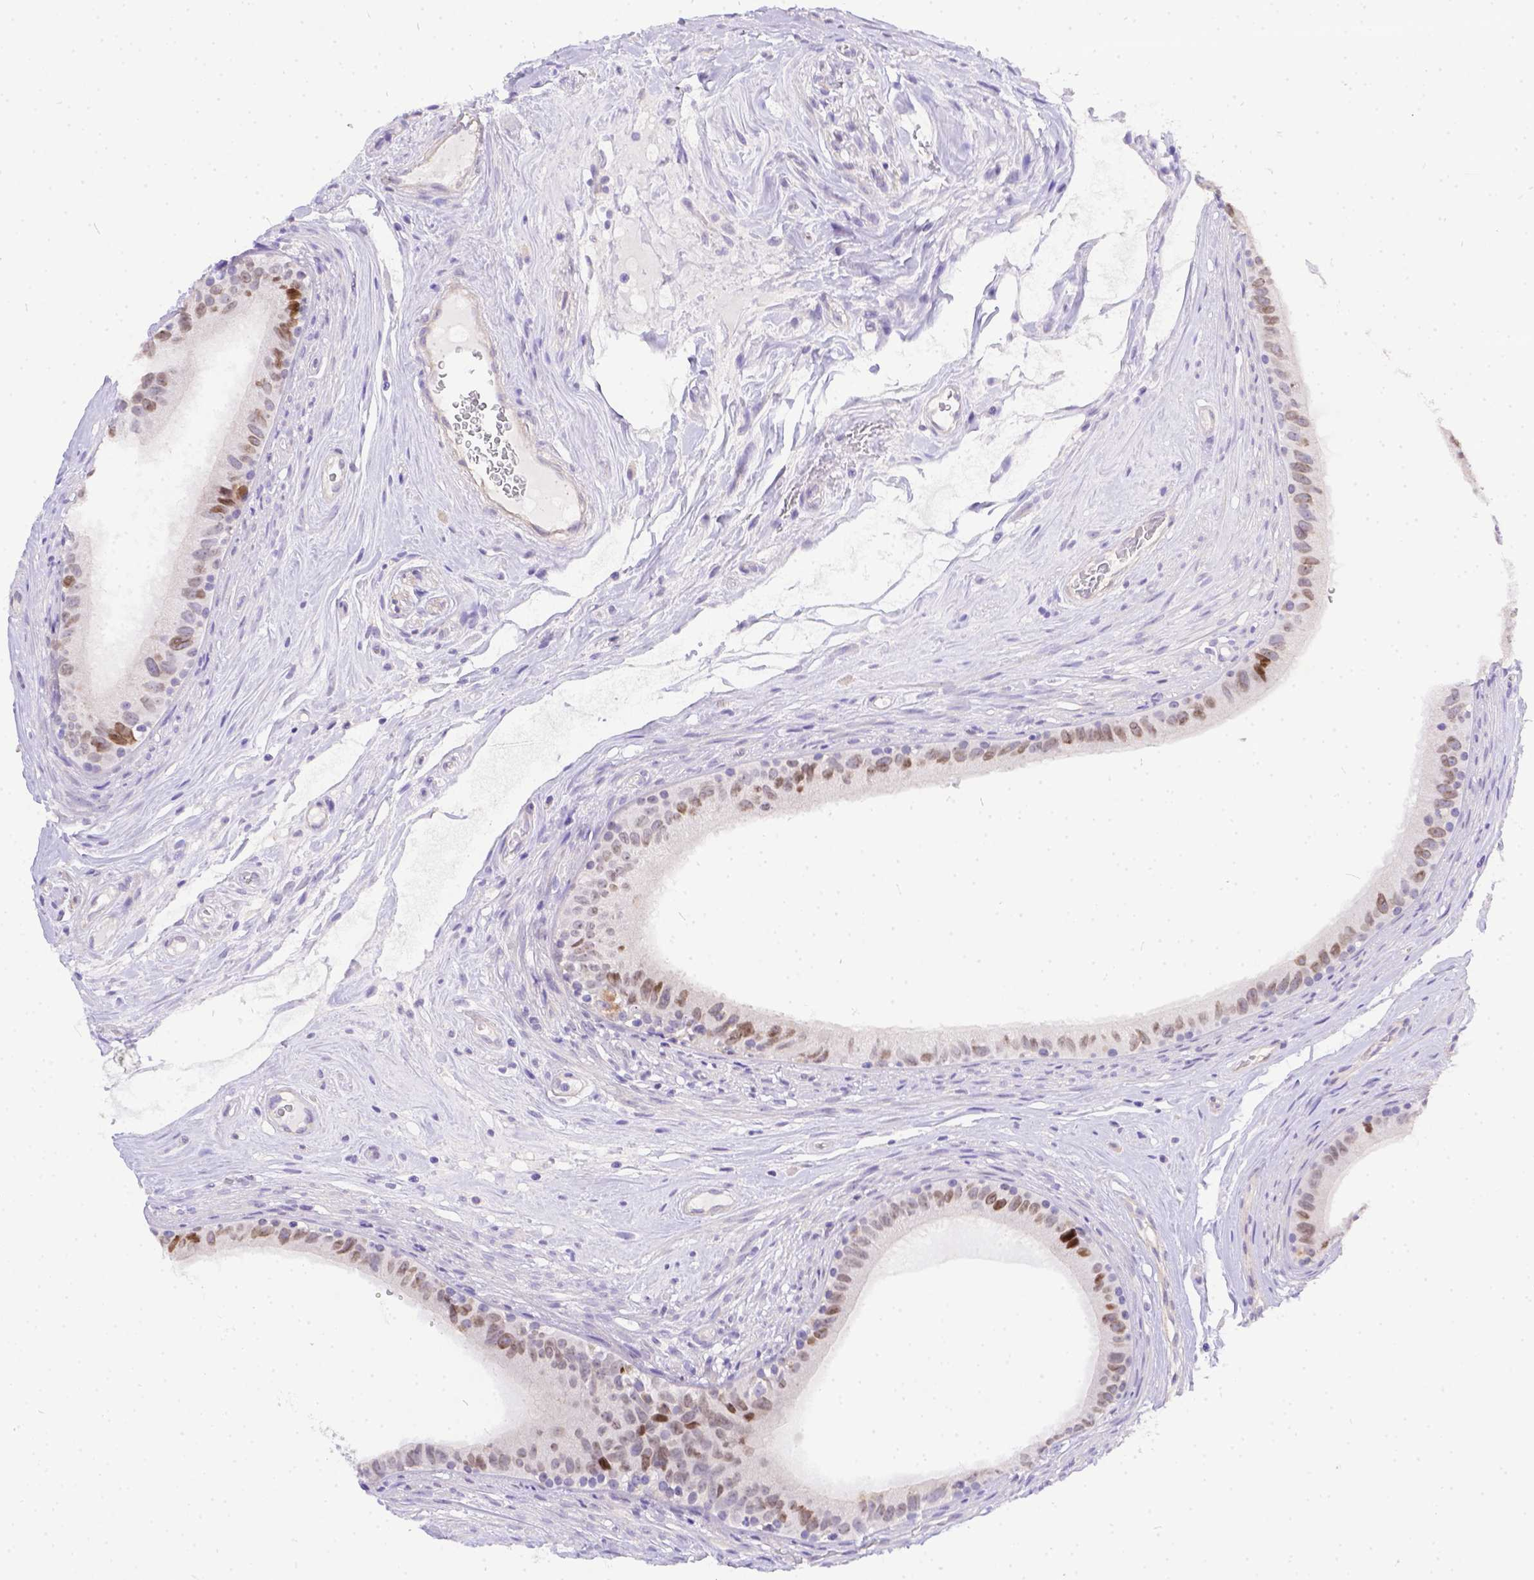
{"staining": {"intensity": "moderate", "quantity": "25%-75%", "location": "cytoplasmic/membranous,nuclear"}, "tissue": "epididymis", "cell_type": "Glandular cells", "image_type": "normal", "snomed": [{"axis": "morphology", "description": "Normal tissue, NOS"}, {"axis": "topography", "description": "Epididymis"}], "caption": "Unremarkable epididymis was stained to show a protein in brown. There is medium levels of moderate cytoplasmic/membranous,nuclear staining in about 25%-75% of glandular cells. Ihc stains the protein of interest in brown and the nuclei are stained blue.", "gene": "DLEC1", "patient": {"sex": "male", "age": 59}}